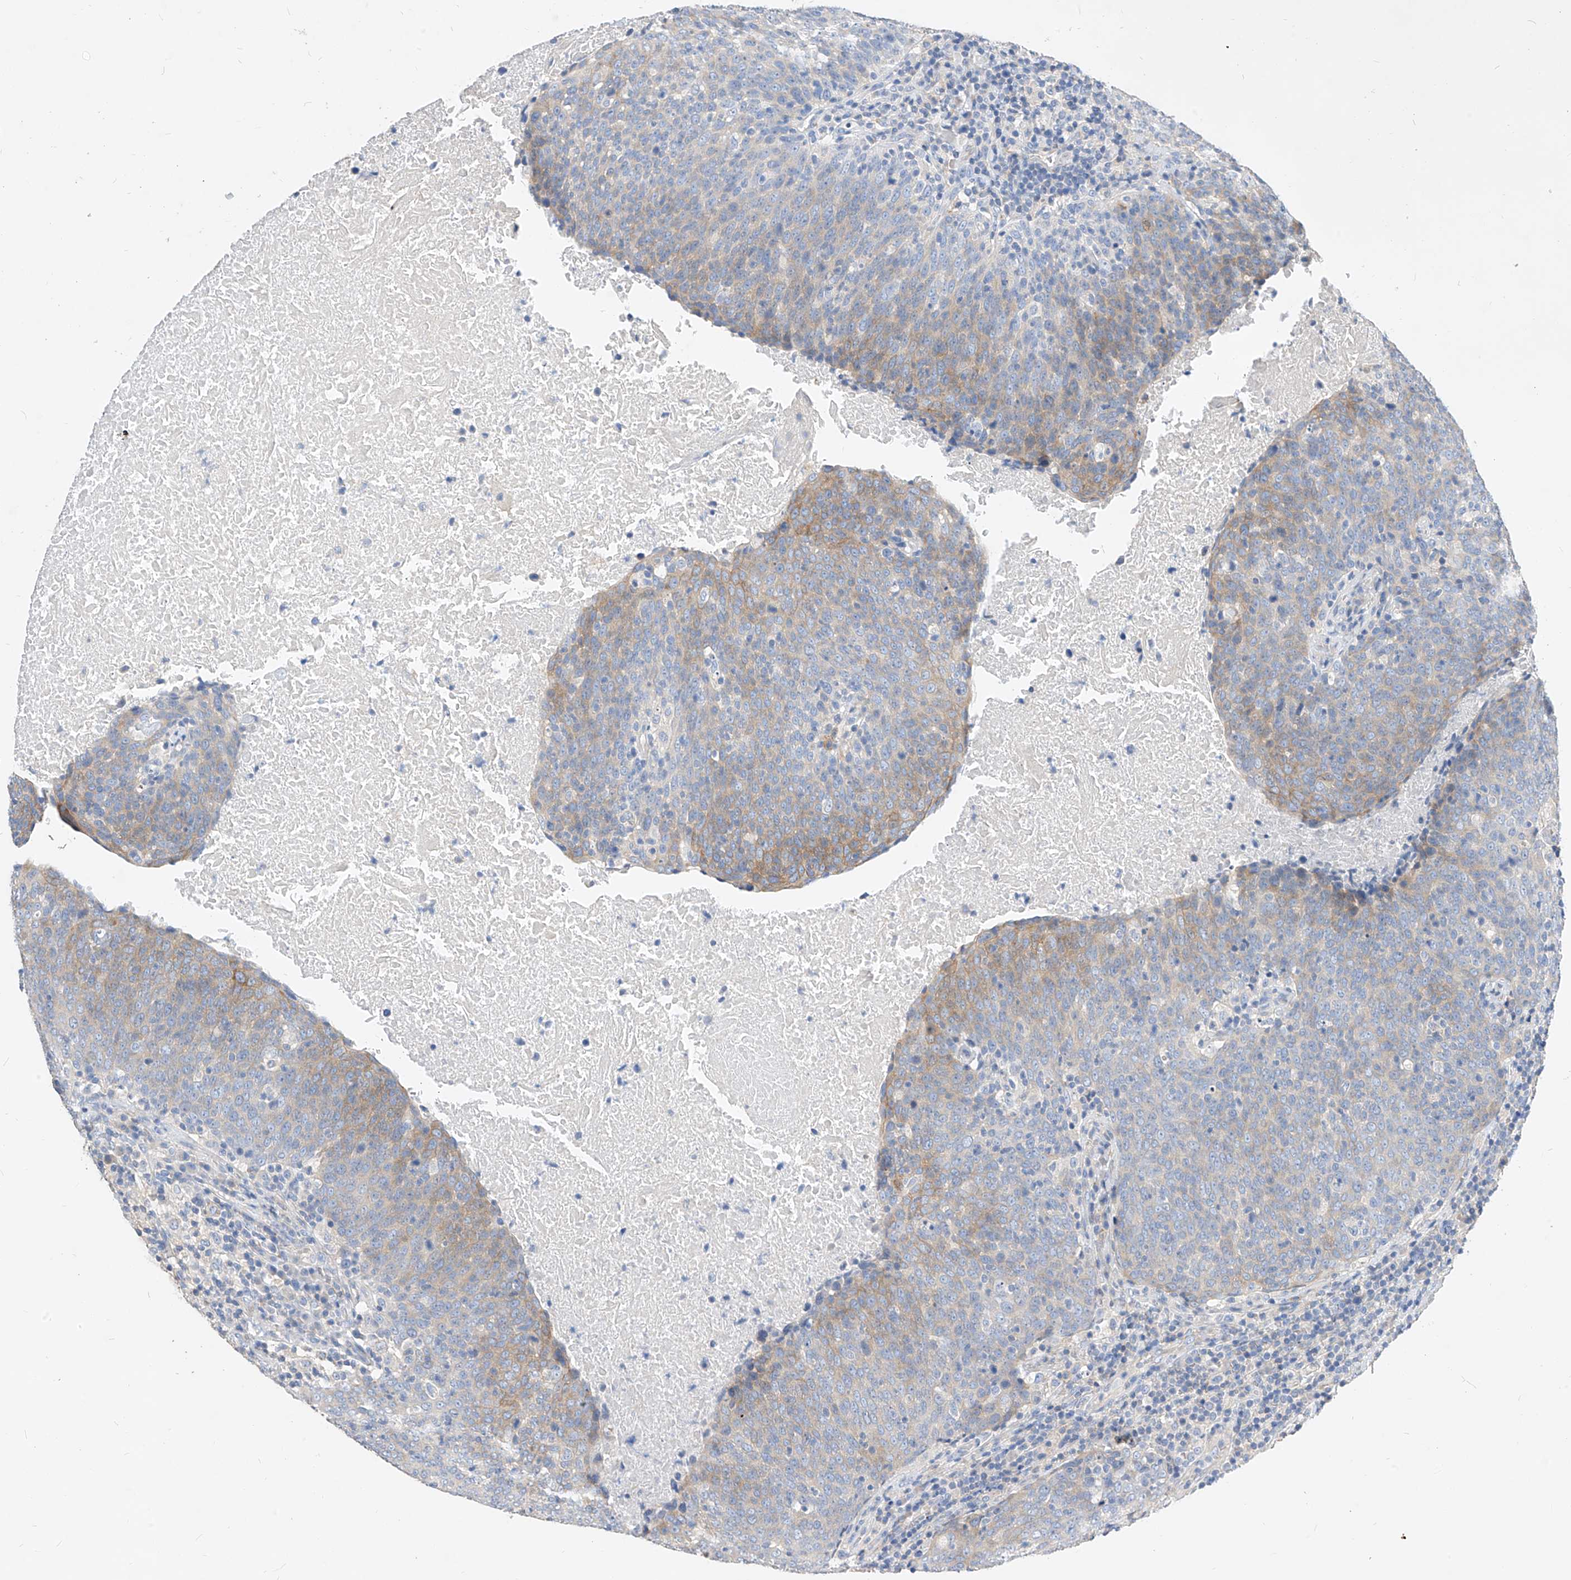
{"staining": {"intensity": "moderate", "quantity": "<25%", "location": "cytoplasmic/membranous"}, "tissue": "head and neck cancer", "cell_type": "Tumor cells", "image_type": "cancer", "snomed": [{"axis": "morphology", "description": "Squamous cell carcinoma, NOS"}, {"axis": "morphology", "description": "Squamous cell carcinoma, metastatic, NOS"}, {"axis": "topography", "description": "Lymph node"}, {"axis": "topography", "description": "Head-Neck"}], "caption": "Tumor cells reveal low levels of moderate cytoplasmic/membranous positivity in approximately <25% of cells in human head and neck cancer.", "gene": "SCGB2A1", "patient": {"sex": "male", "age": 62}}